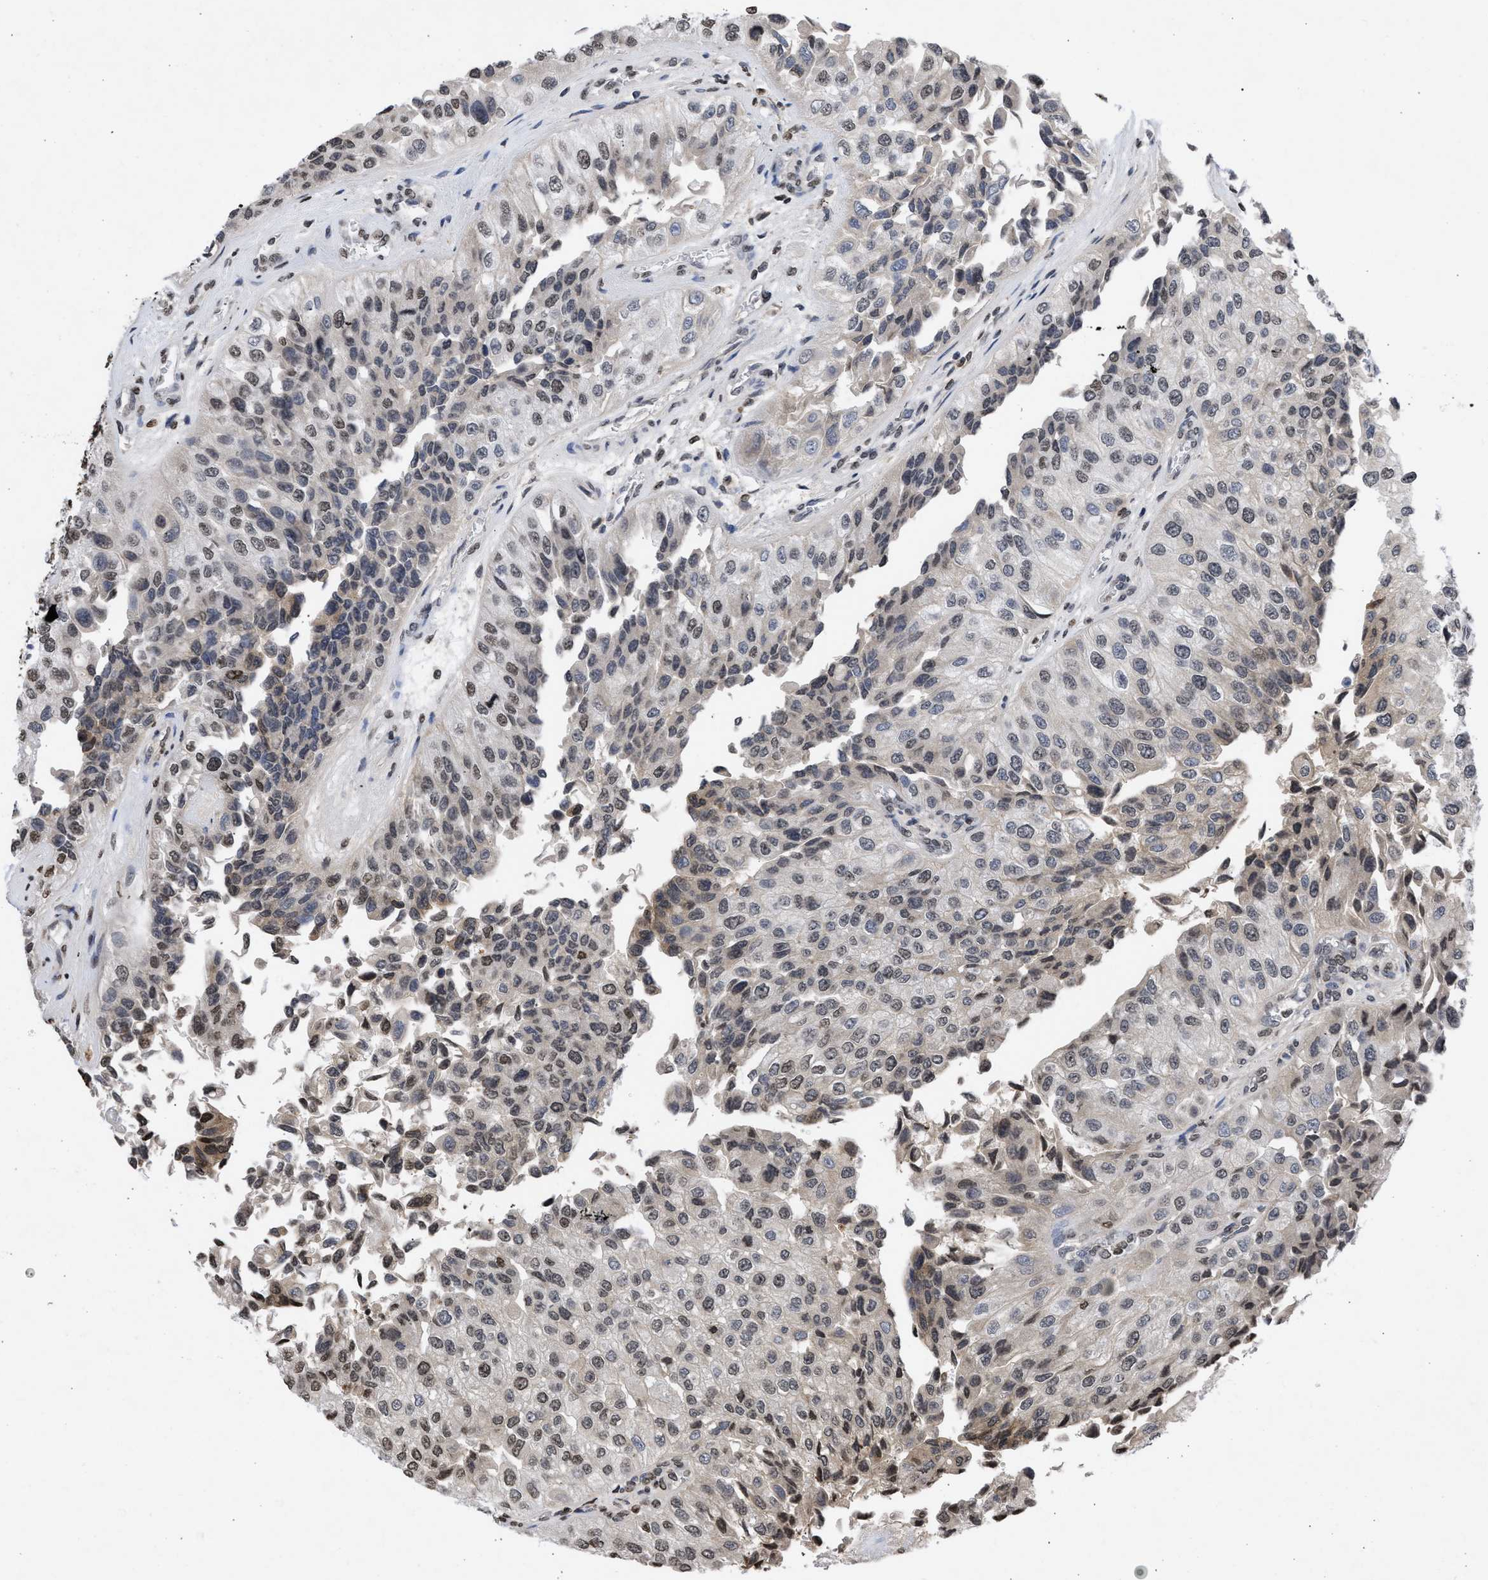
{"staining": {"intensity": "moderate", "quantity": "25%-75%", "location": "nuclear"}, "tissue": "urothelial cancer", "cell_type": "Tumor cells", "image_type": "cancer", "snomed": [{"axis": "morphology", "description": "Urothelial carcinoma, High grade"}, {"axis": "topography", "description": "Kidney"}, {"axis": "topography", "description": "Urinary bladder"}], "caption": "High-magnification brightfield microscopy of high-grade urothelial carcinoma stained with DAB (3,3'-diaminobenzidine) (brown) and counterstained with hematoxylin (blue). tumor cells exhibit moderate nuclear staining is present in approximately25%-75% of cells. (Brightfield microscopy of DAB IHC at high magnification).", "gene": "NUP35", "patient": {"sex": "male", "age": 77}}